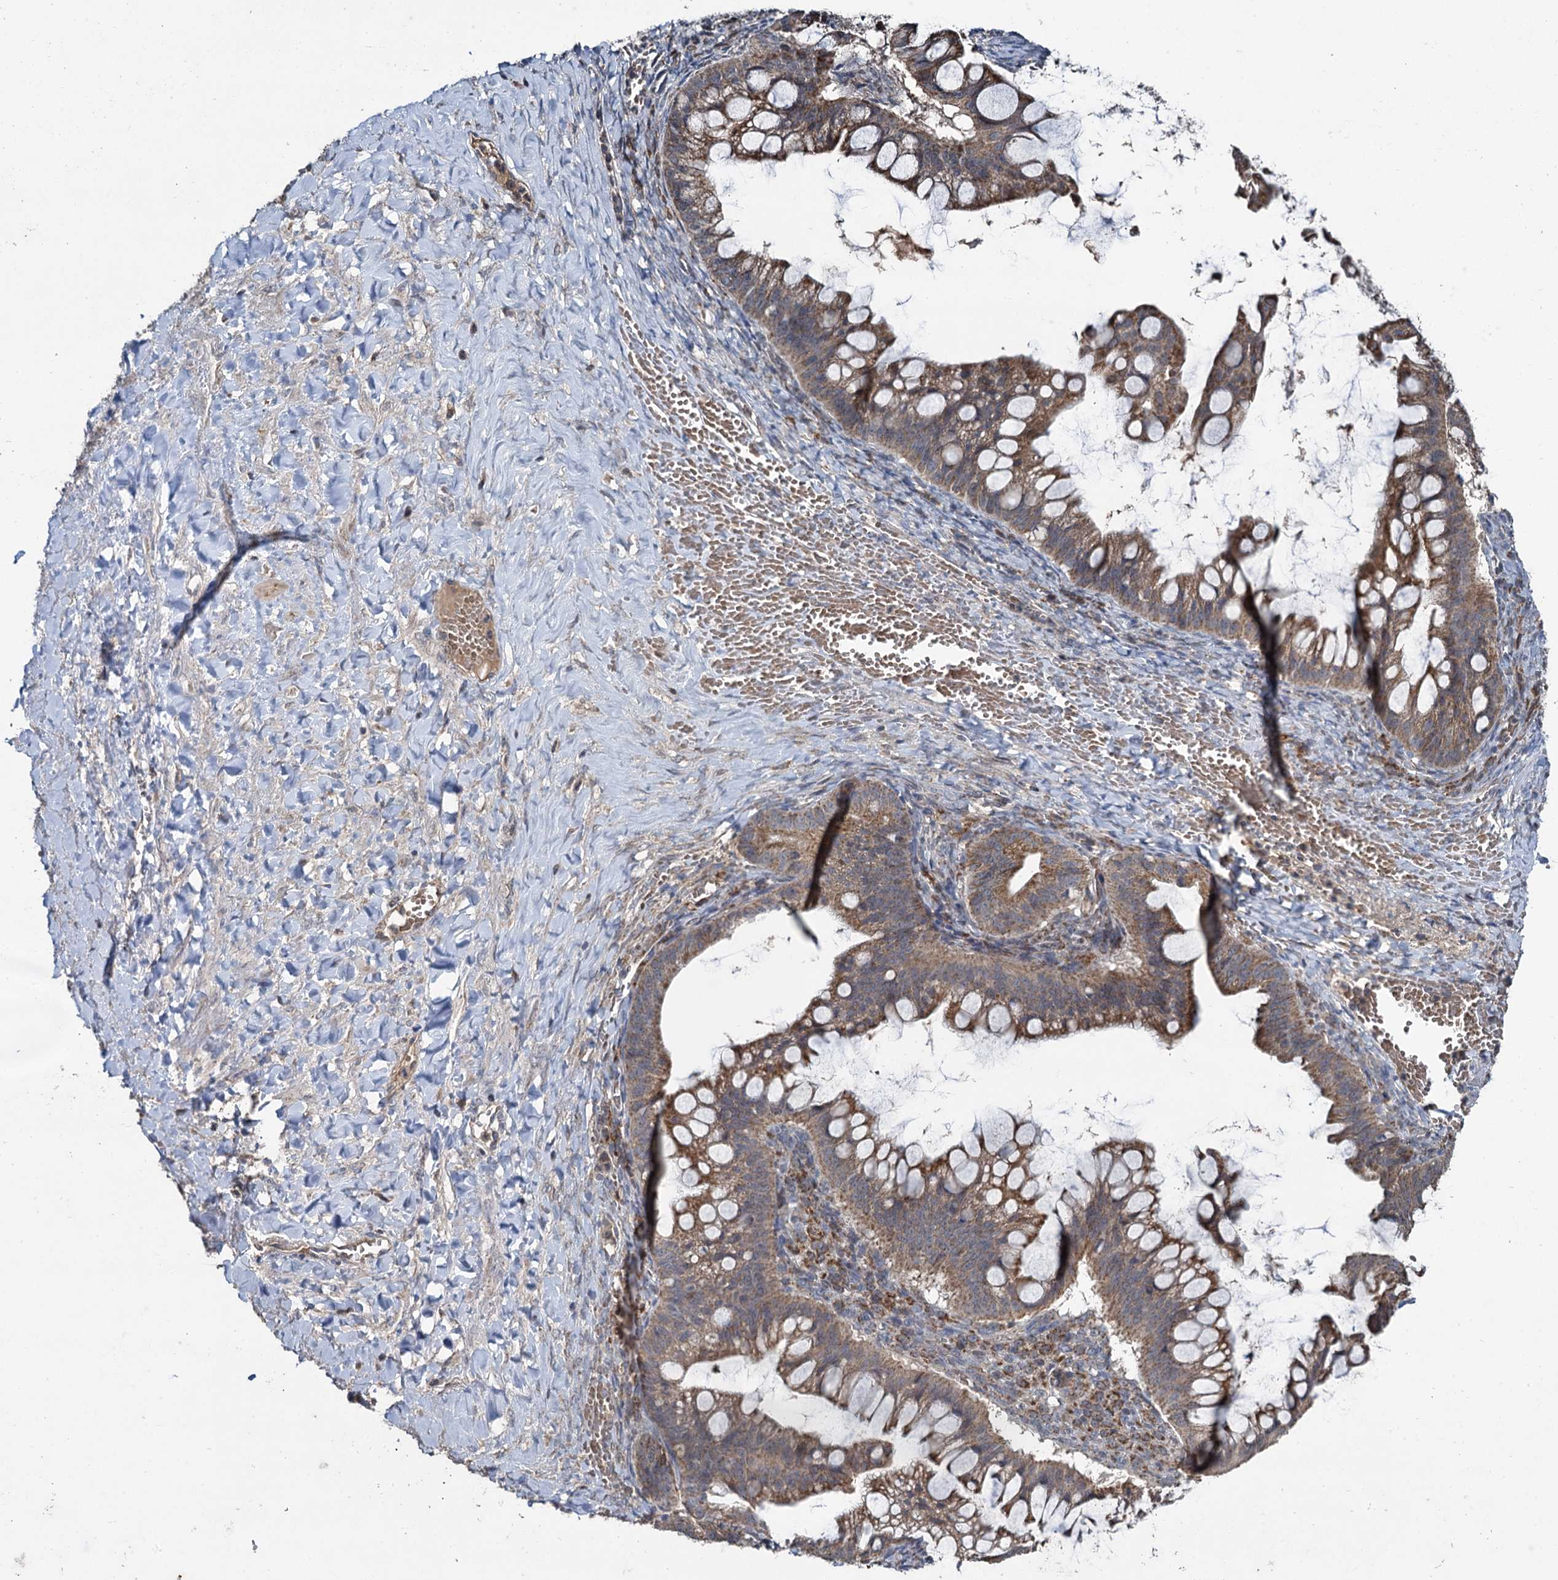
{"staining": {"intensity": "moderate", "quantity": ">75%", "location": "cytoplasmic/membranous"}, "tissue": "ovarian cancer", "cell_type": "Tumor cells", "image_type": "cancer", "snomed": [{"axis": "morphology", "description": "Cystadenocarcinoma, mucinous, NOS"}, {"axis": "topography", "description": "Ovary"}], "caption": "Immunohistochemical staining of ovarian mucinous cystadenocarcinoma shows medium levels of moderate cytoplasmic/membranous expression in about >75% of tumor cells.", "gene": "METTL4", "patient": {"sex": "female", "age": 73}}